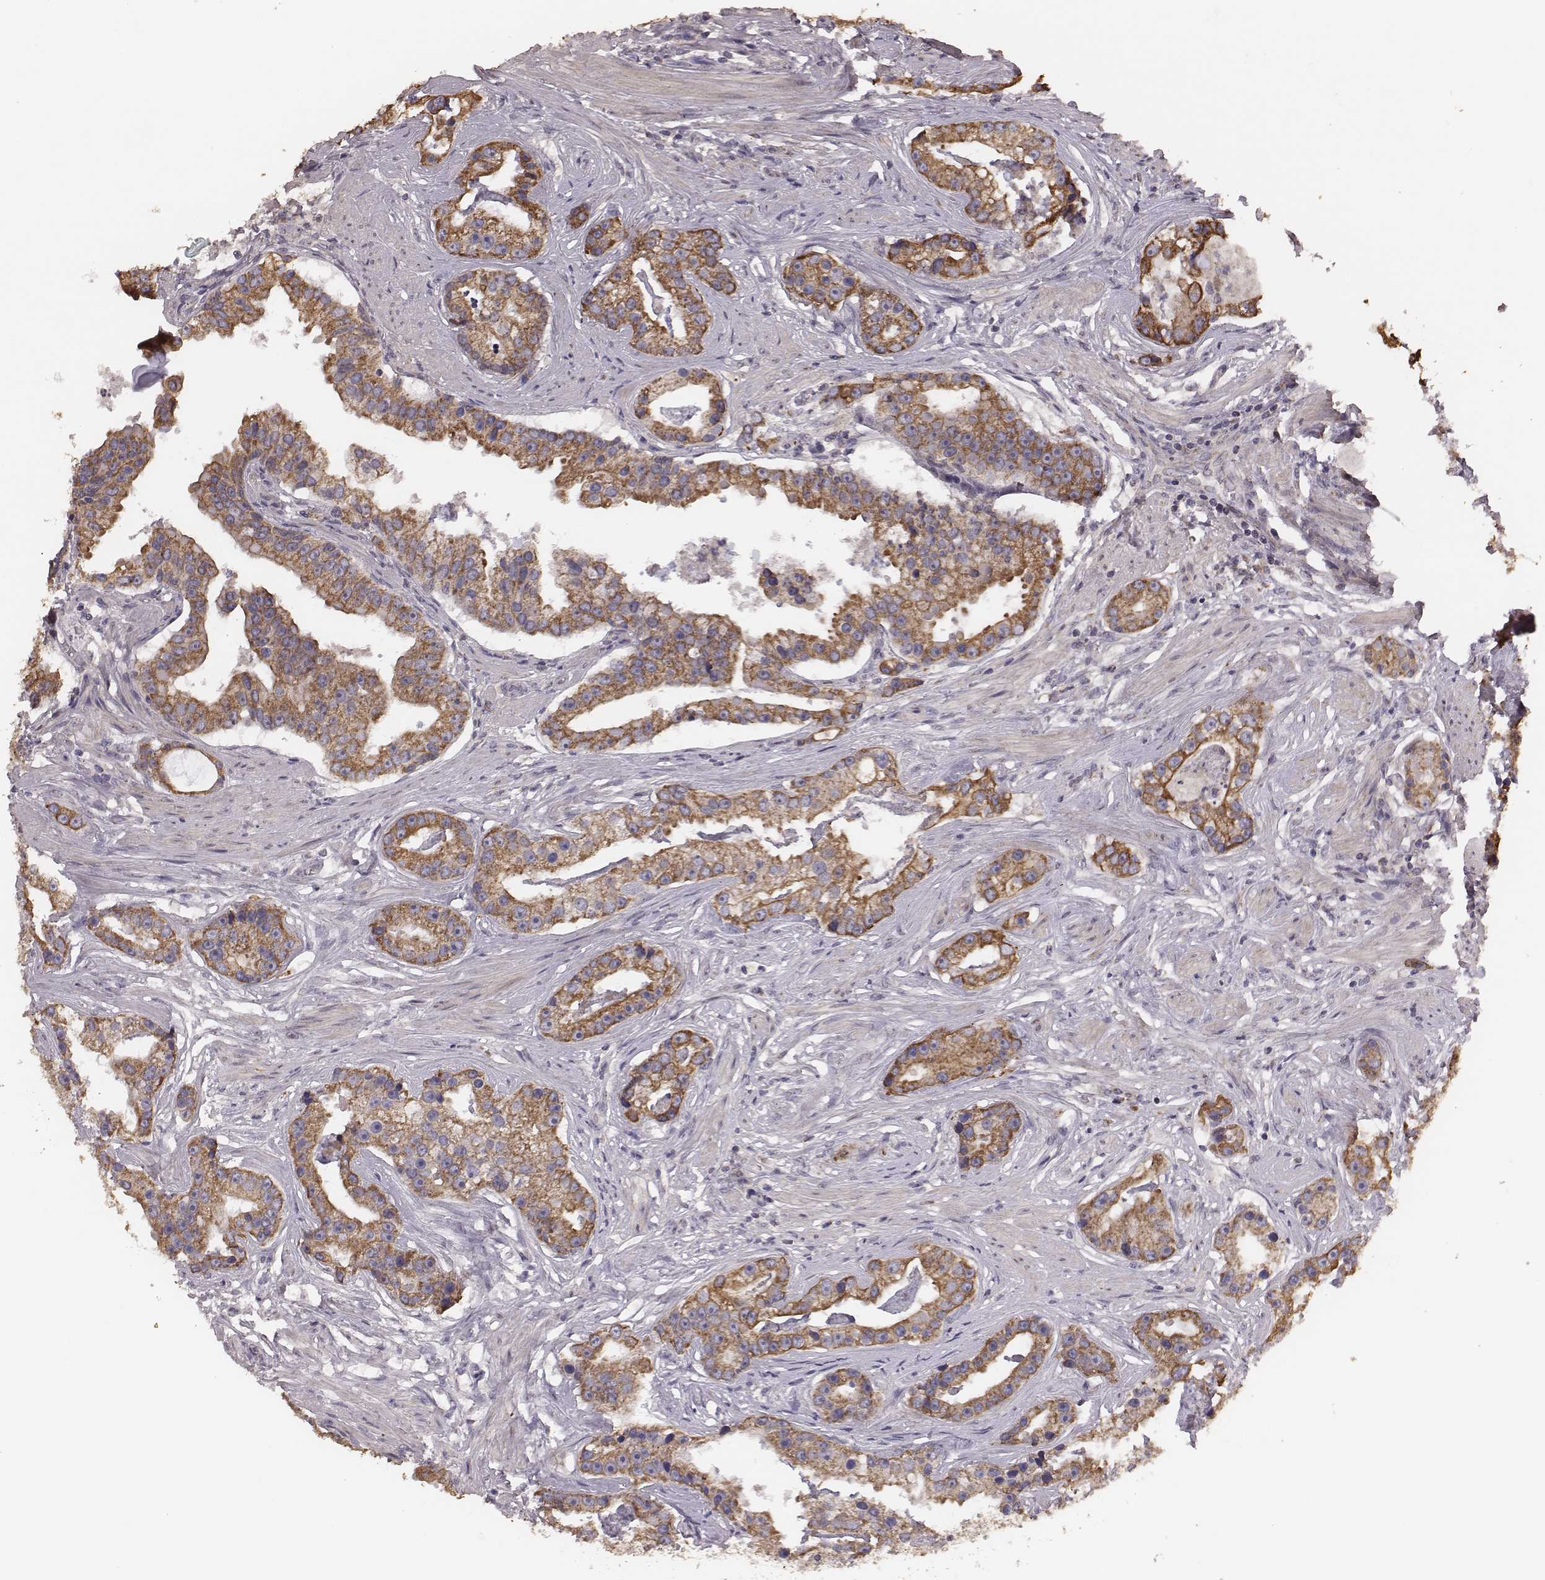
{"staining": {"intensity": "moderate", "quantity": ">75%", "location": "cytoplasmic/membranous"}, "tissue": "prostate cancer", "cell_type": "Tumor cells", "image_type": "cancer", "snomed": [{"axis": "morphology", "description": "Adenocarcinoma, NOS"}, {"axis": "topography", "description": "Prostate and seminal vesicle, NOS"}, {"axis": "topography", "description": "Prostate"}], "caption": "Human prostate cancer stained with a protein marker reveals moderate staining in tumor cells.", "gene": "HAVCR1", "patient": {"sex": "male", "age": 44}}